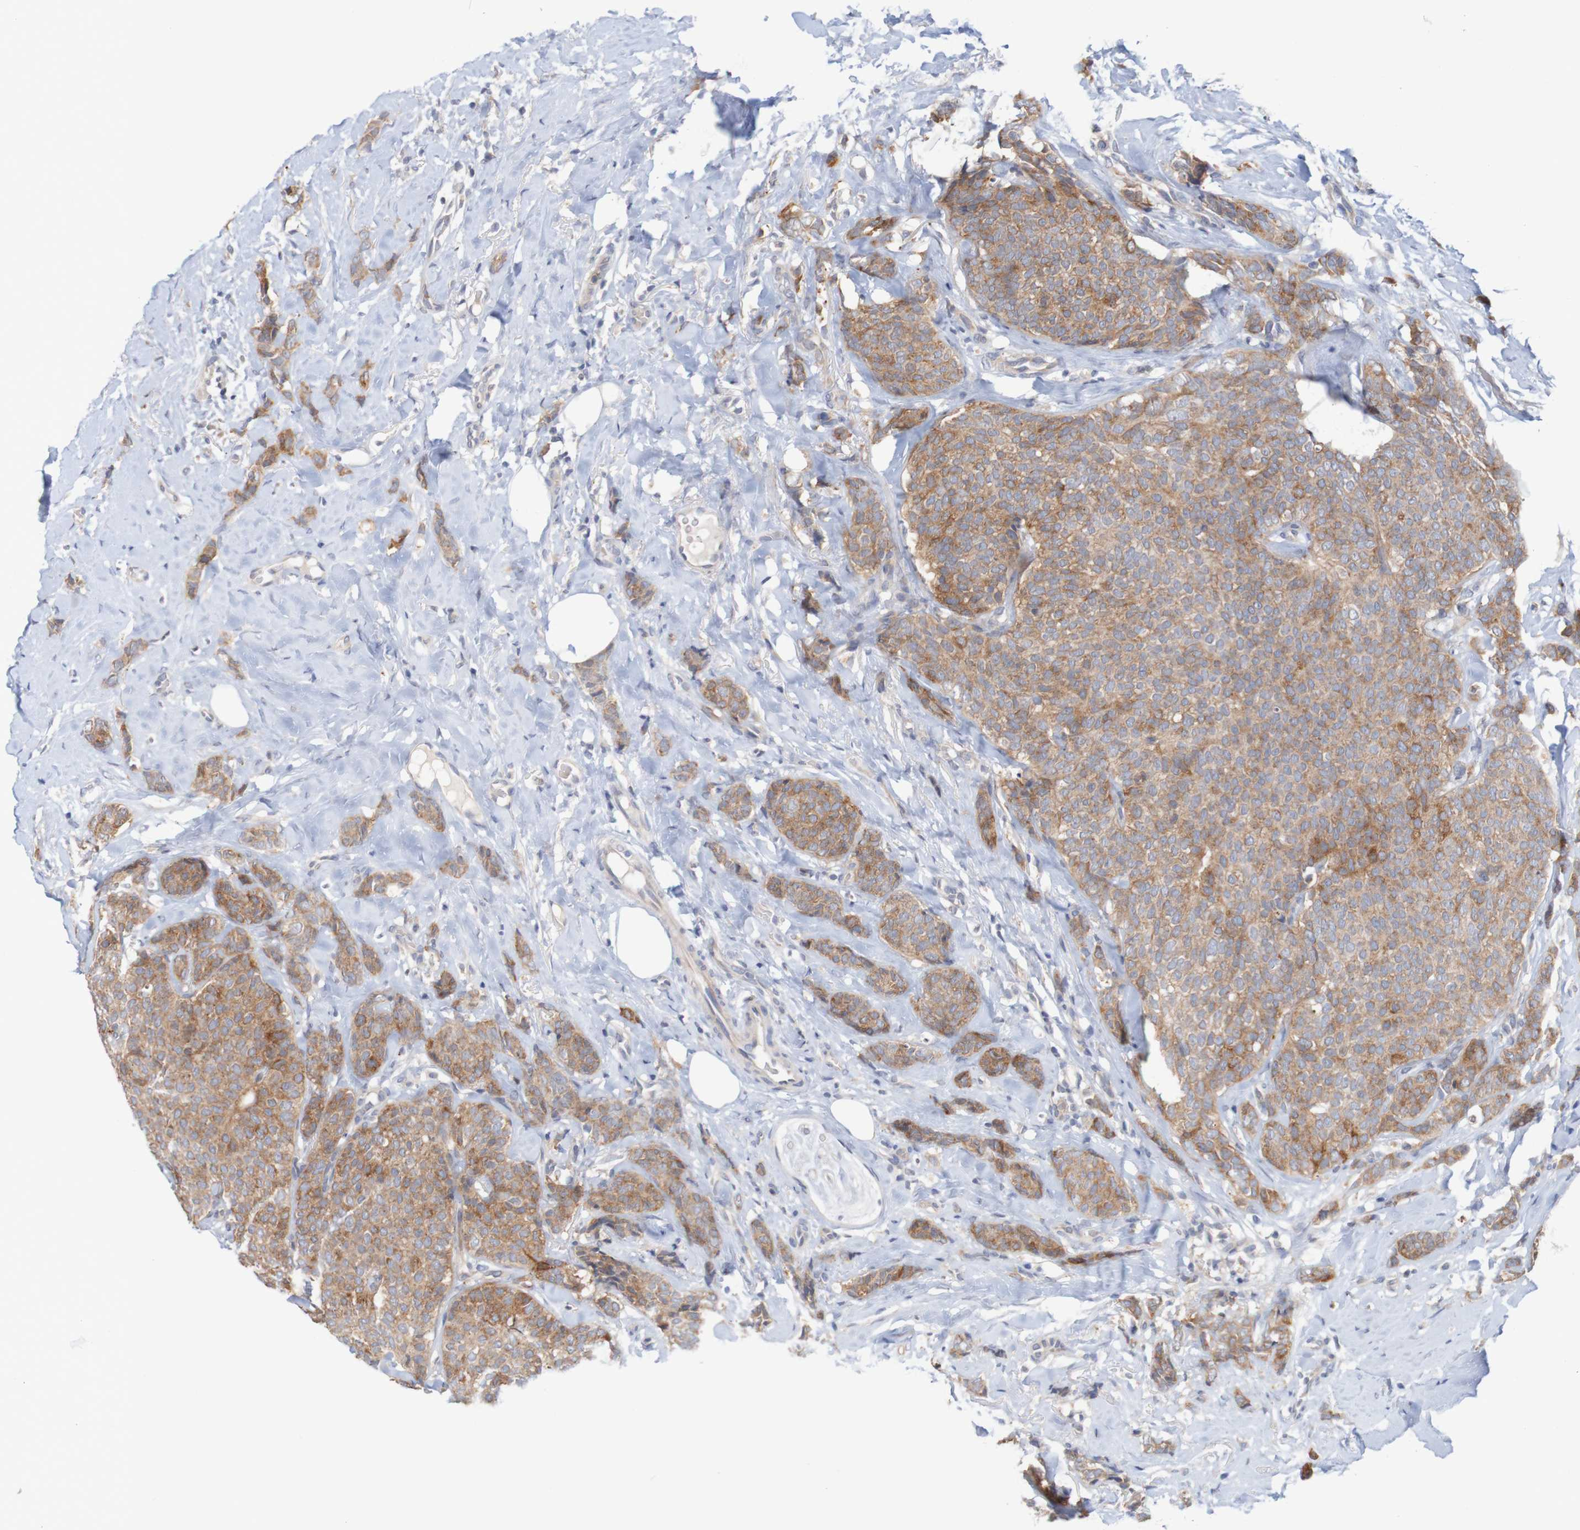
{"staining": {"intensity": "moderate", "quantity": ">75%", "location": "cytoplasmic/membranous"}, "tissue": "breast cancer", "cell_type": "Tumor cells", "image_type": "cancer", "snomed": [{"axis": "morphology", "description": "Lobular carcinoma"}, {"axis": "topography", "description": "Skin"}, {"axis": "topography", "description": "Breast"}], "caption": "Immunohistochemical staining of human breast lobular carcinoma displays medium levels of moderate cytoplasmic/membranous staining in approximately >75% of tumor cells.", "gene": "NAV2", "patient": {"sex": "female", "age": 46}}